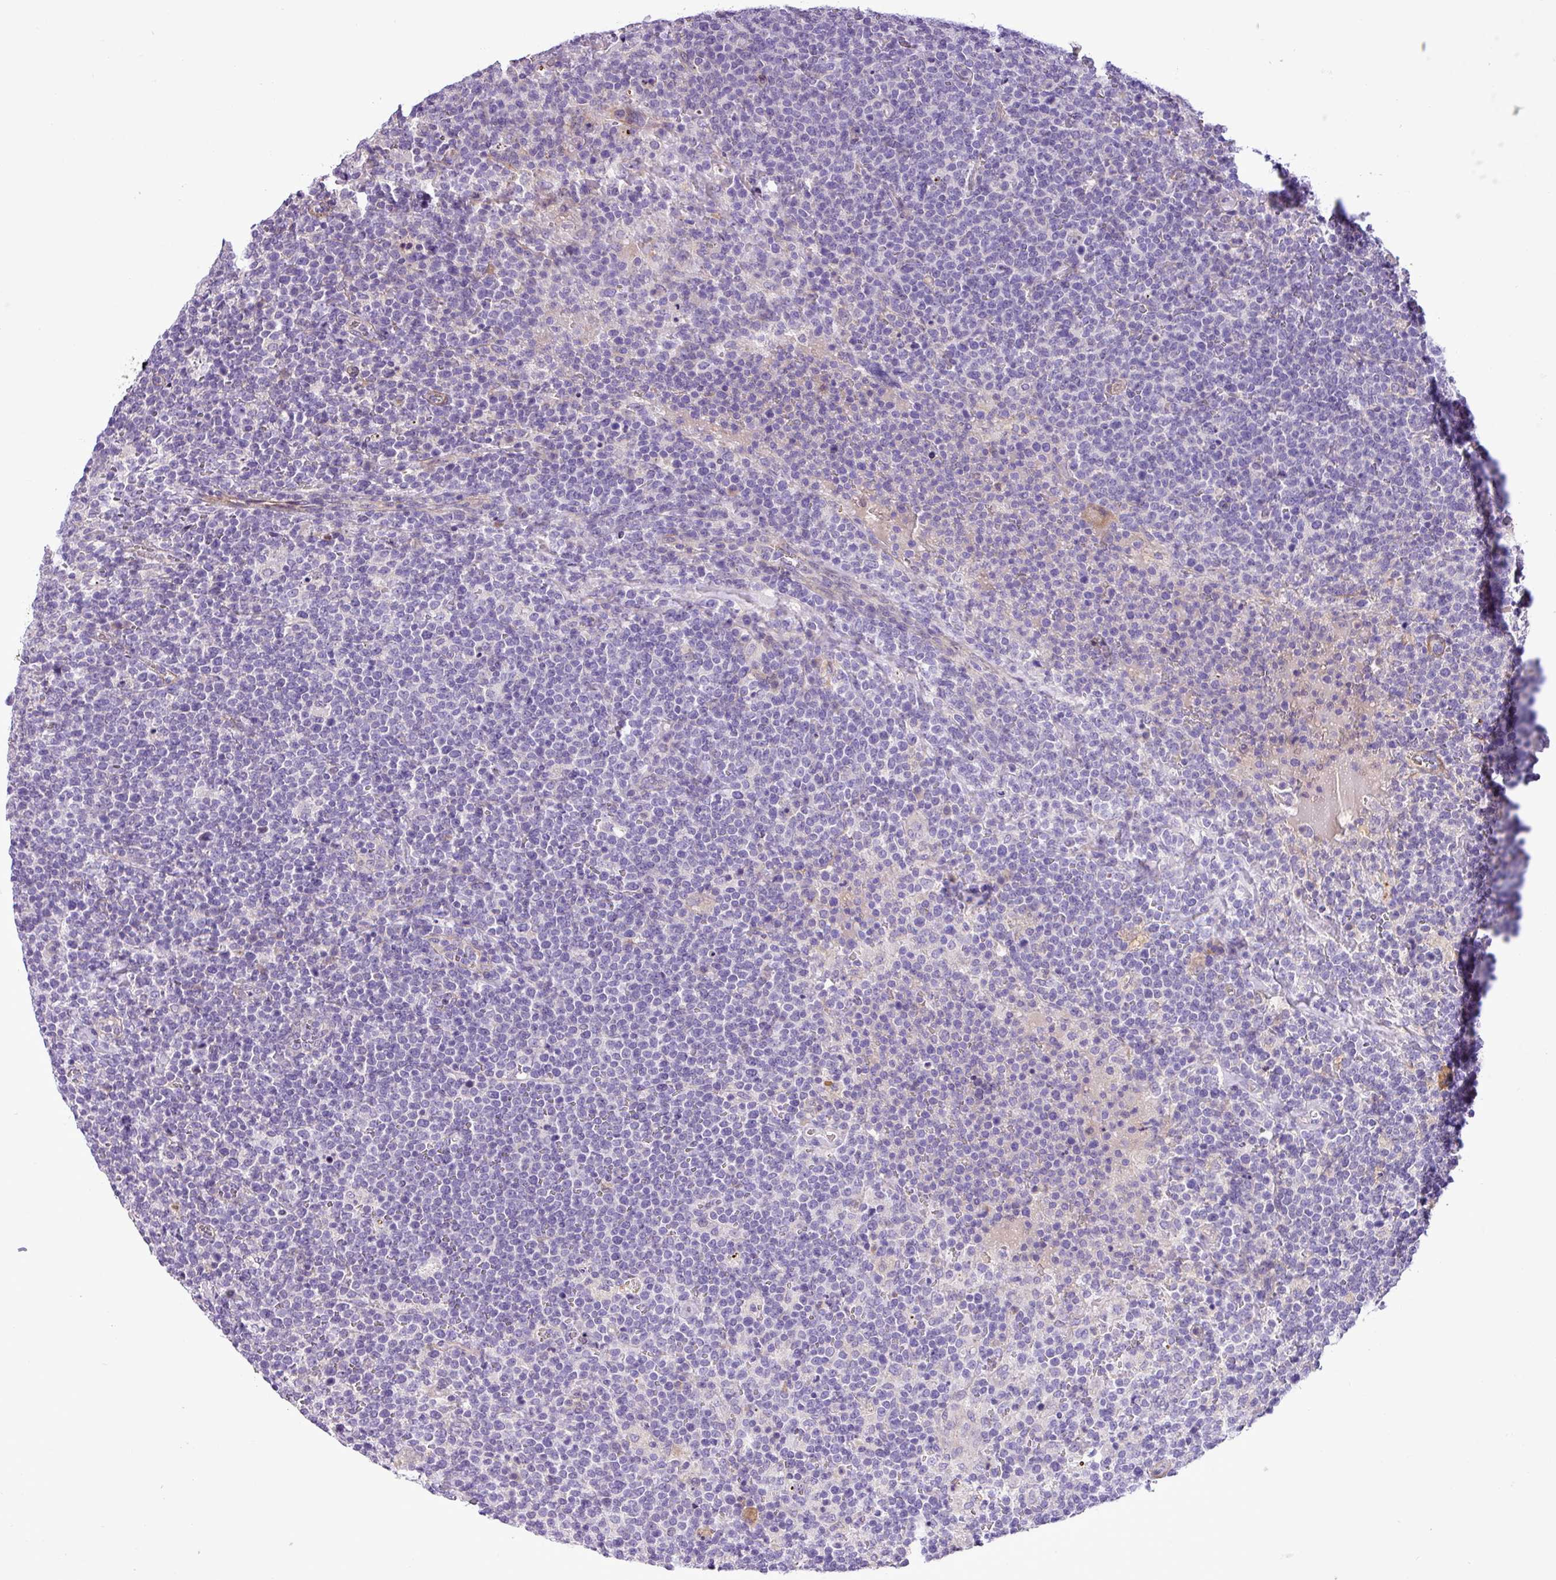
{"staining": {"intensity": "negative", "quantity": "none", "location": "none"}, "tissue": "lymphoma", "cell_type": "Tumor cells", "image_type": "cancer", "snomed": [{"axis": "morphology", "description": "Malignant lymphoma, non-Hodgkin's type, High grade"}, {"axis": "topography", "description": "Lymph node"}], "caption": "Lymphoma was stained to show a protein in brown. There is no significant expression in tumor cells.", "gene": "C11orf91", "patient": {"sex": "male", "age": 61}}